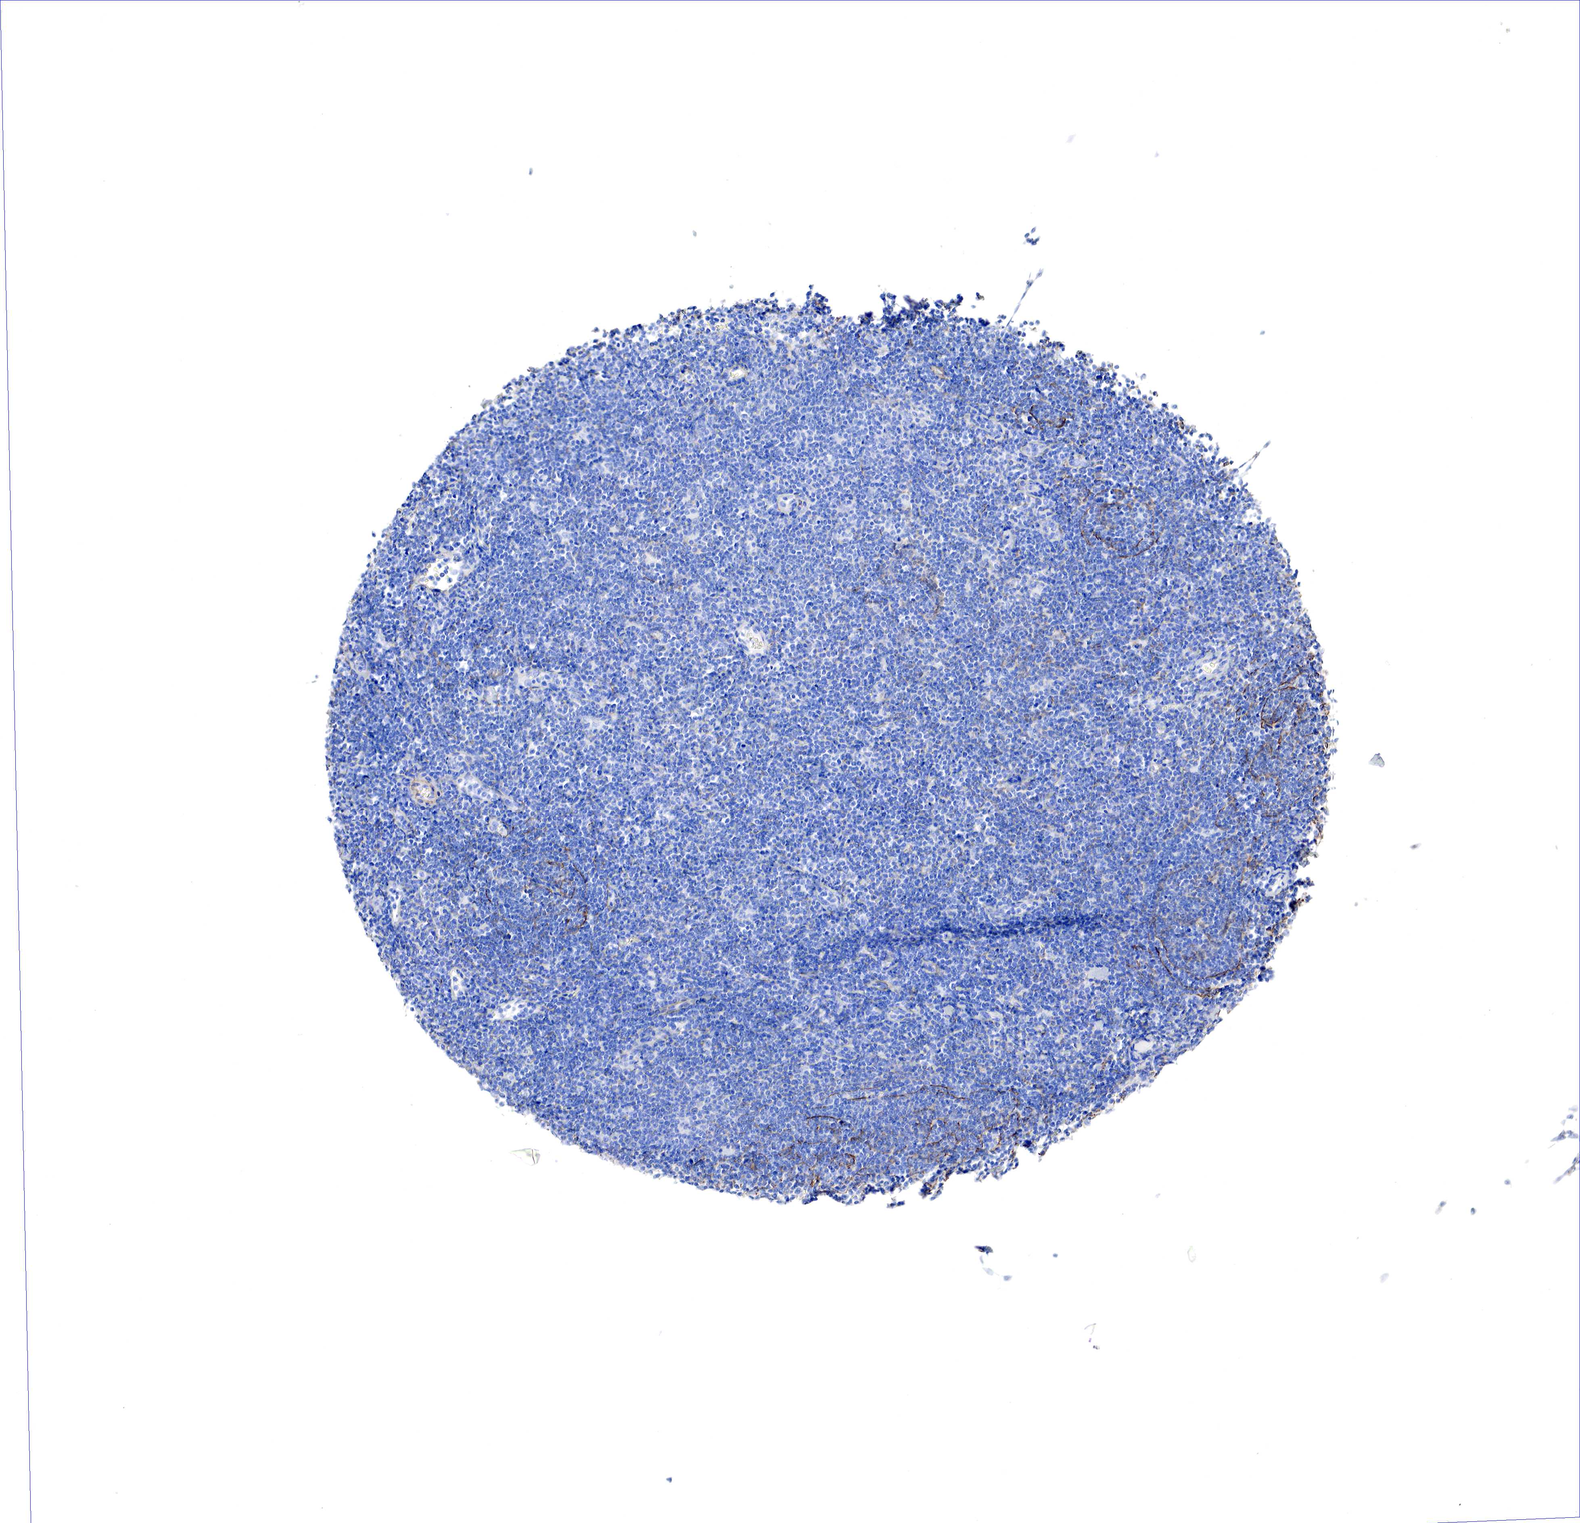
{"staining": {"intensity": "negative", "quantity": "none", "location": "none"}, "tissue": "lymphoma", "cell_type": "Tumor cells", "image_type": "cancer", "snomed": [{"axis": "morphology", "description": "Malignant lymphoma, non-Hodgkin's type, Low grade"}, {"axis": "topography", "description": "Lymph node"}], "caption": "This is a micrograph of immunohistochemistry (IHC) staining of lymphoma, which shows no staining in tumor cells.", "gene": "TPM1", "patient": {"sex": "male", "age": 65}}